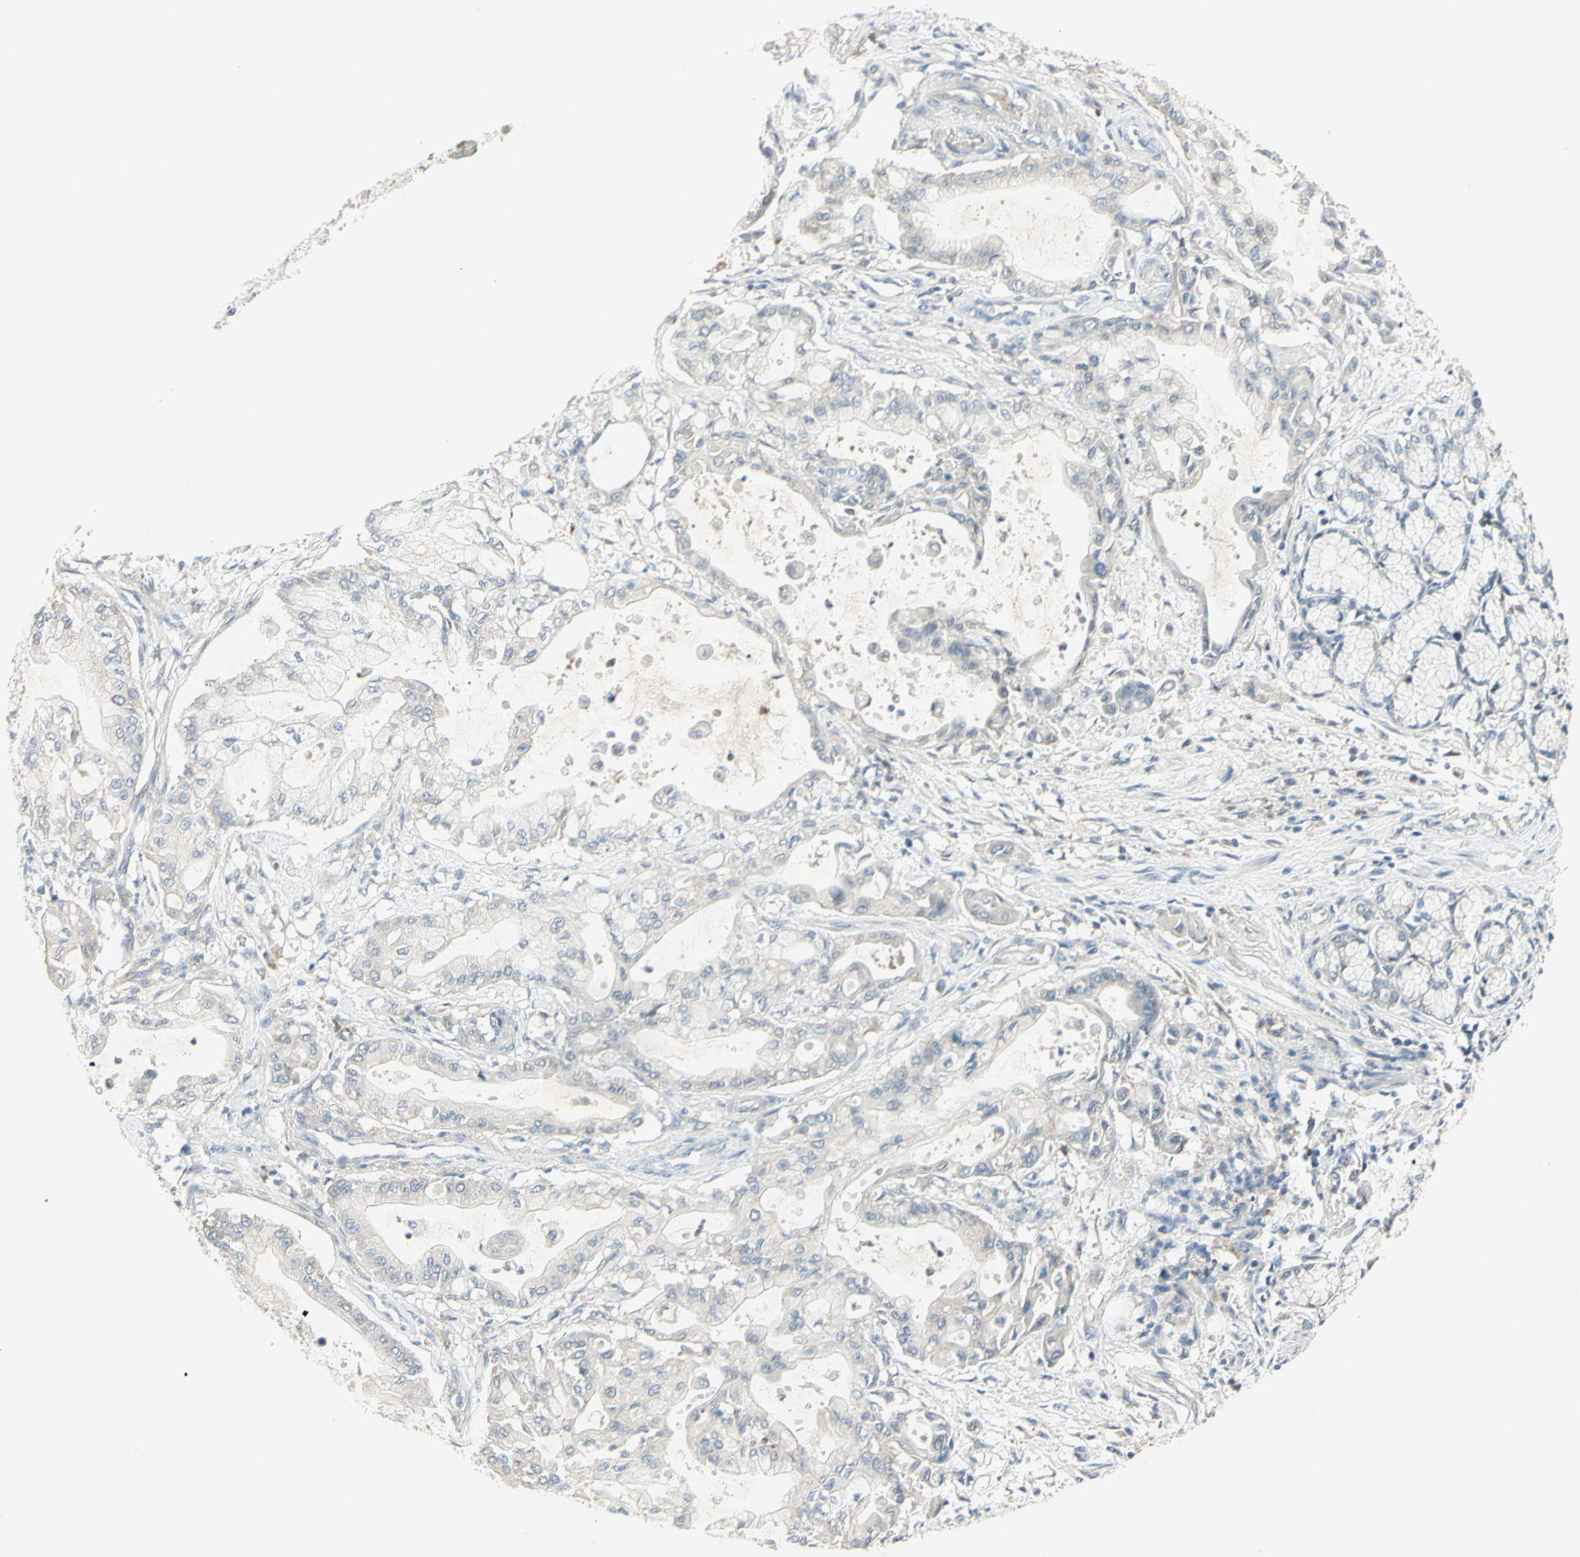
{"staining": {"intensity": "negative", "quantity": "none", "location": "none"}, "tissue": "pancreatic cancer", "cell_type": "Tumor cells", "image_type": "cancer", "snomed": [{"axis": "morphology", "description": "Adenocarcinoma, NOS"}, {"axis": "morphology", "description": "Adenocarcinoma, metastatic, NOS"}, {"axis": "topography", "description": "Lymph node"}, {"axis": "topography", "description": "Pancreas"}, {"axis": "topography", "description": "Duodenum"}], "caption": "Photomicrograph shows no significant protein expression in tumor cells of pancreatic metastatic adenocarcinoma.", "gene": "CCNB2", "patient": {"sex": "female", "age": 64}}